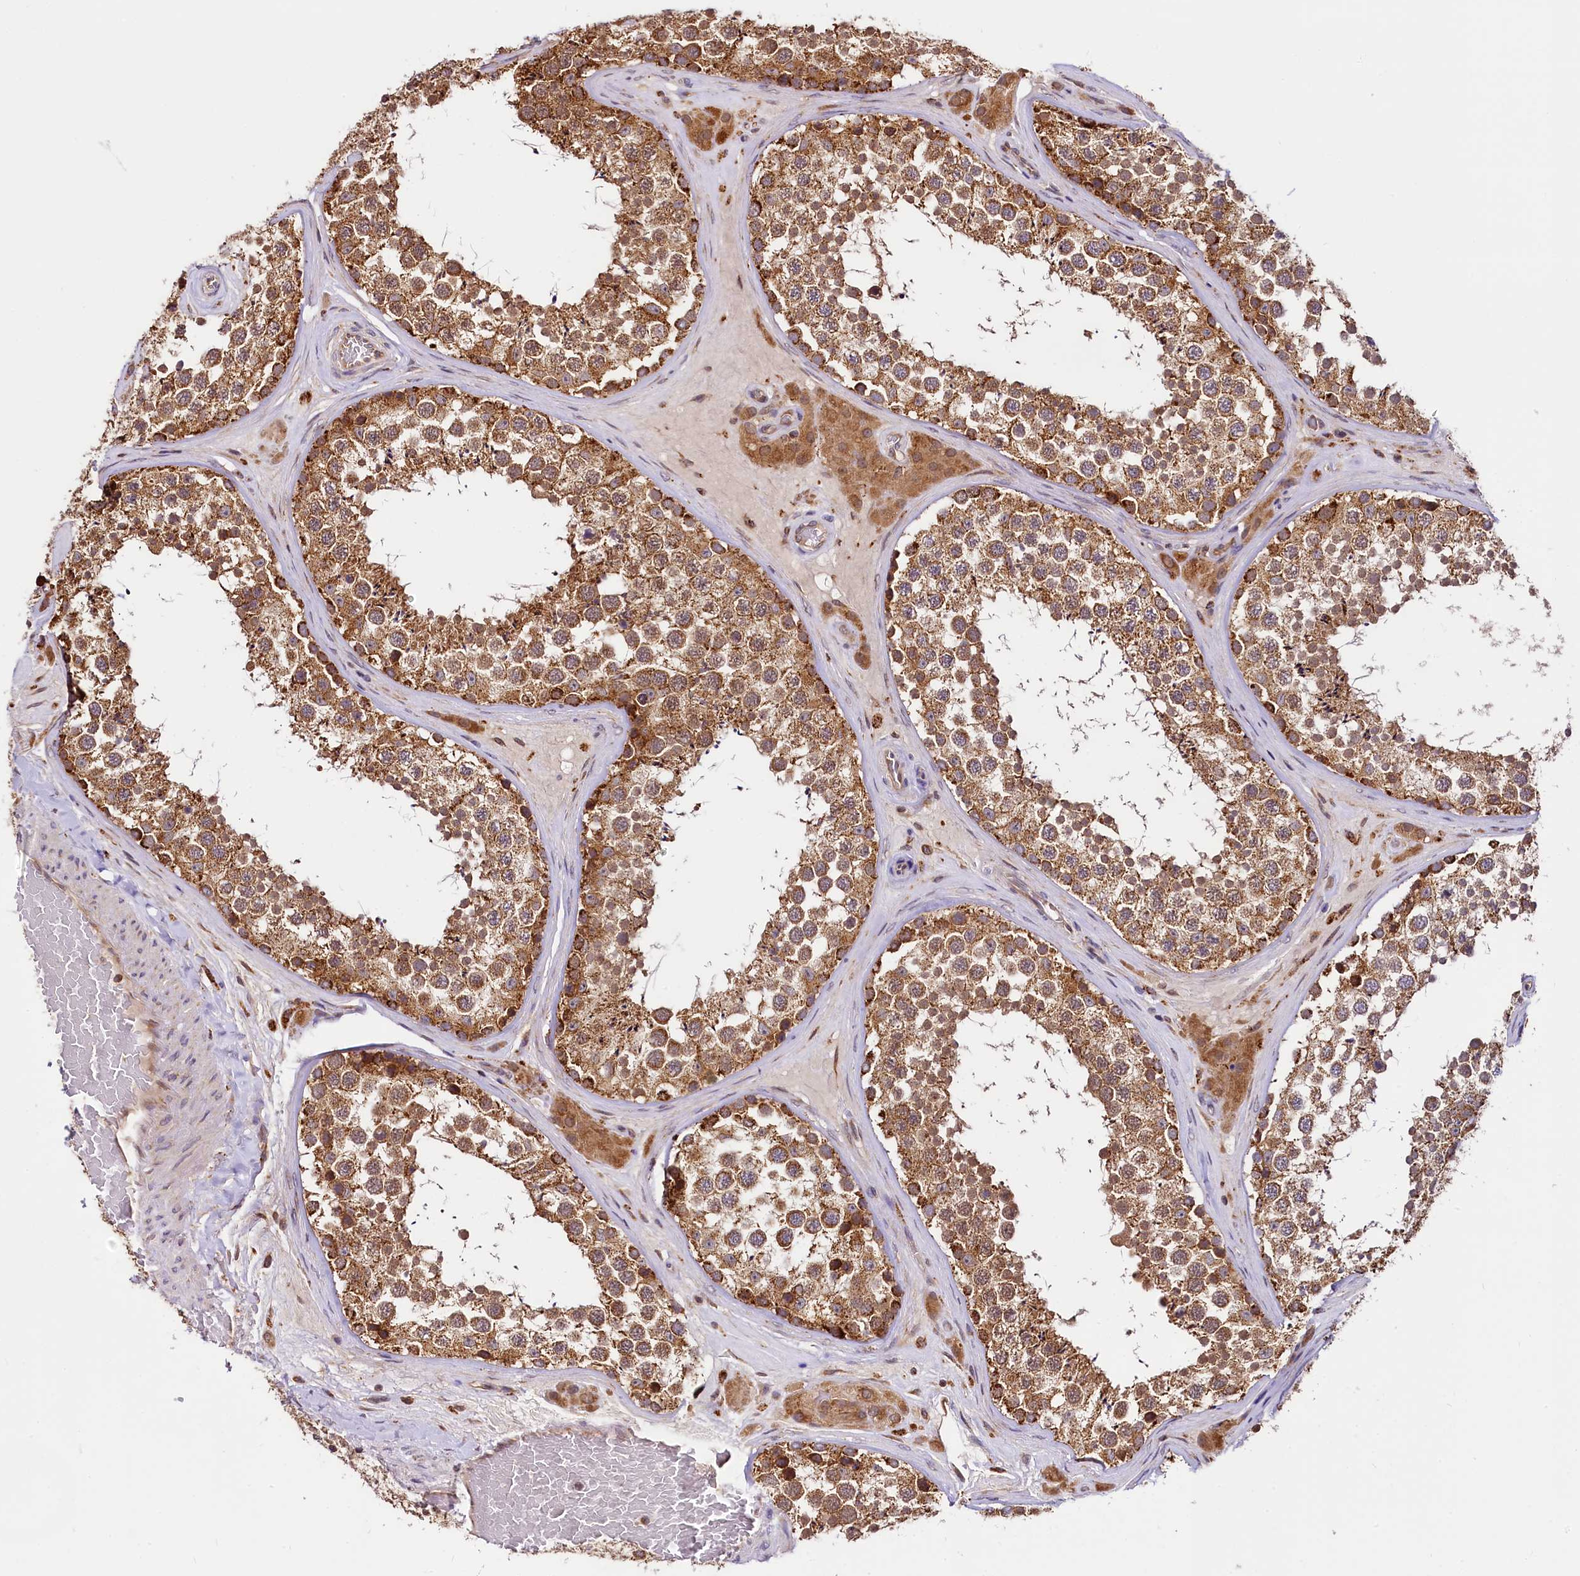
{"staining": {"intensity": "strong", "quantity": ">75%", "location": "cytoplasmic/membranous"}, "tissue": "testis", "cell_type": "Cells in seminiferous ducts", "image_type": "normal", "snomed": [{"axis": "morphology", "description": "Normal tissue, NOS"}, {"axis": "topography", "description": "Testis"}], "caption": "A high-resolution micrograph shows IHC staining of normal testis, which demonstrates strong cytoplasmic/membranous positivity in about >75% of cells in seminiferous ducts.", "gene": "UFM1", "patient": {"sex": "male", "age": 46}}